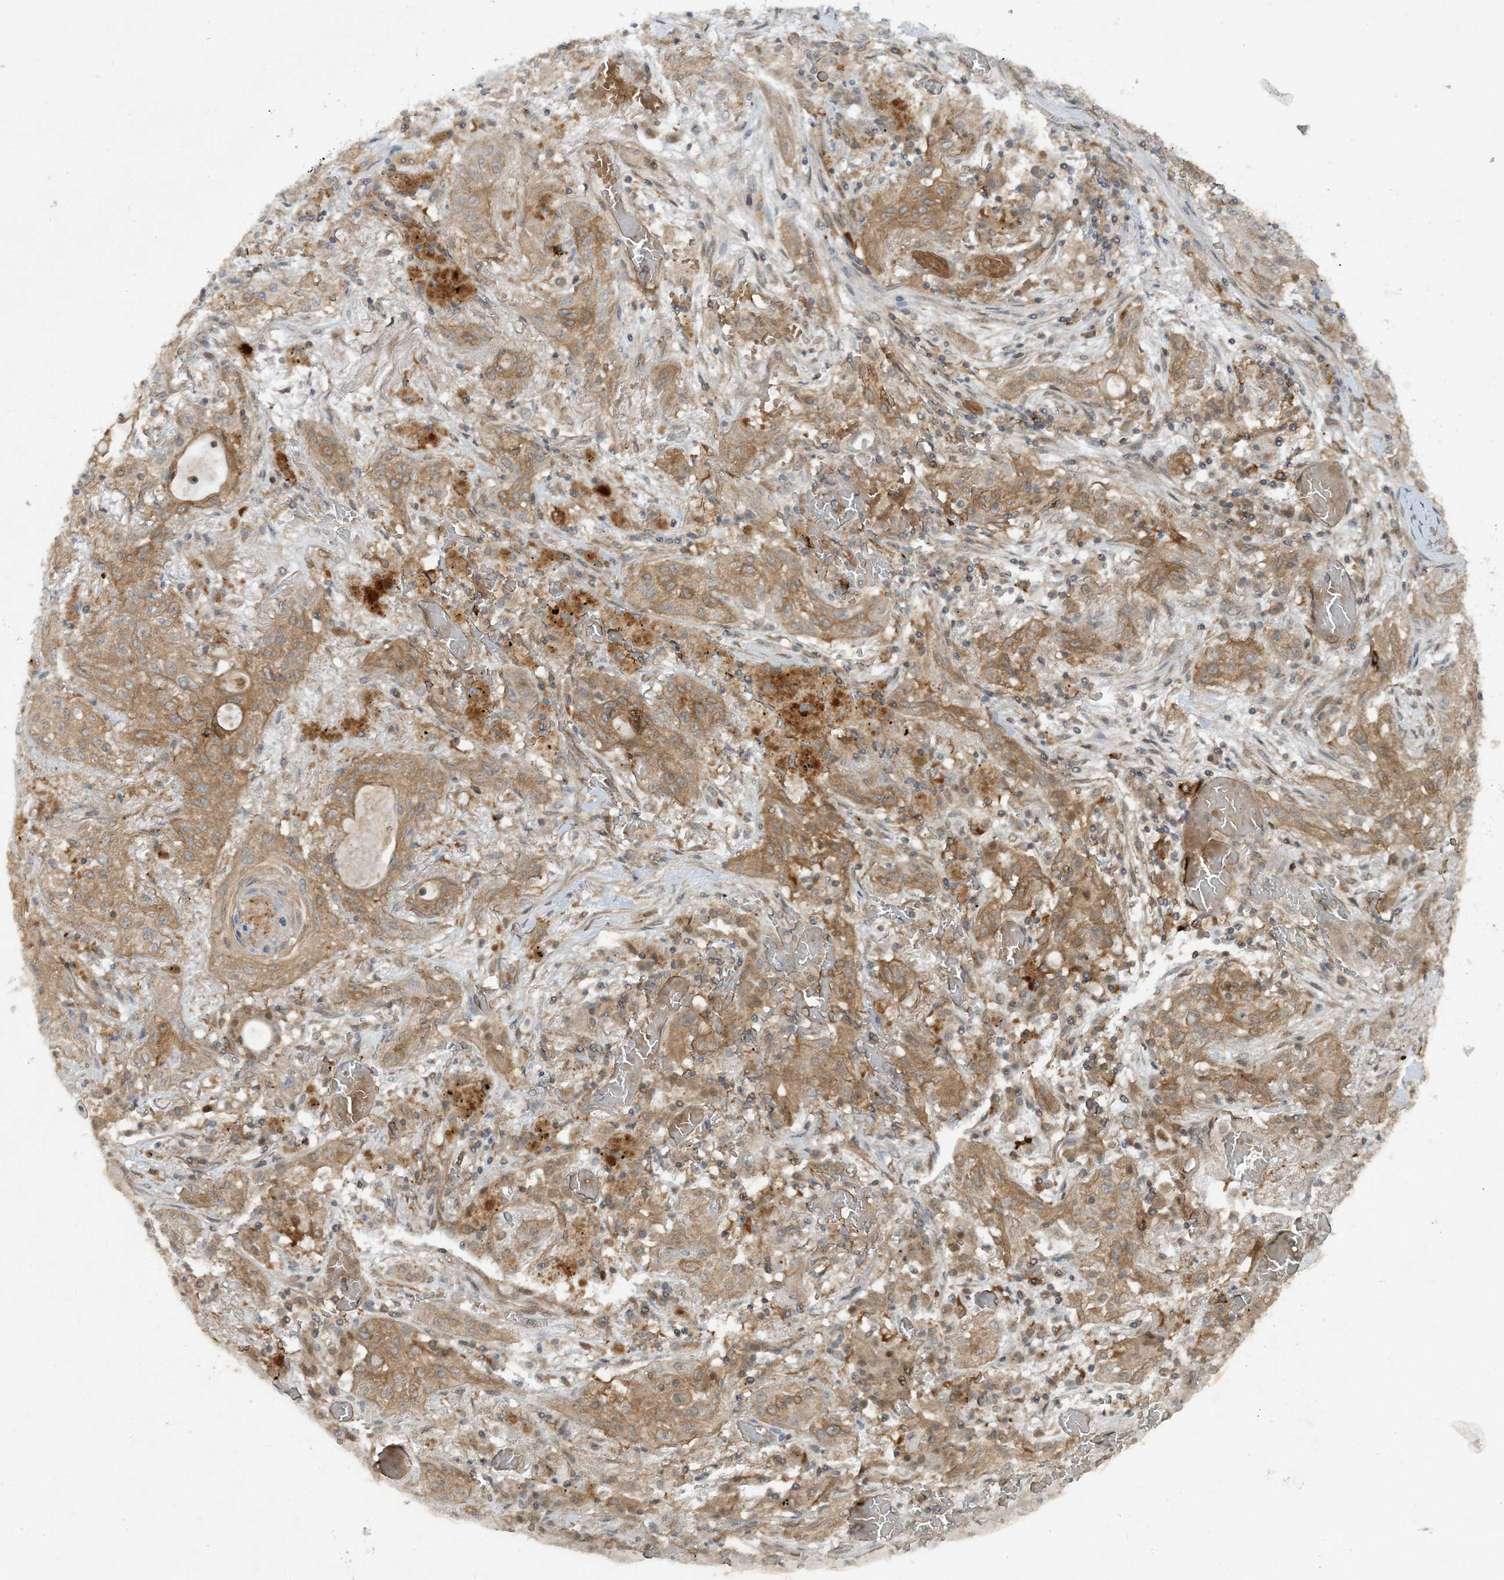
{"staining": {"intensity": "moderate", "quantity": ">75%", "location": "cytoplasmic/membranous"}, "tissue": "lung cancer", "cell_type": "Tumor cells", "image_type": "cancer", "snomed": [{"axis": "morphology", "description": "Squamous cell carcinoma, NOS"}, {"axis": "topography", "description": "Lung"}], "caption": "Protein staining of lung squamous cell carcinoma tissue demonstrates moderate cytoplasmic/membranous staining in approximately >75% of tumor cells.", "gene": "STAM2", "patient": {"sex": "female", "age": 47}}